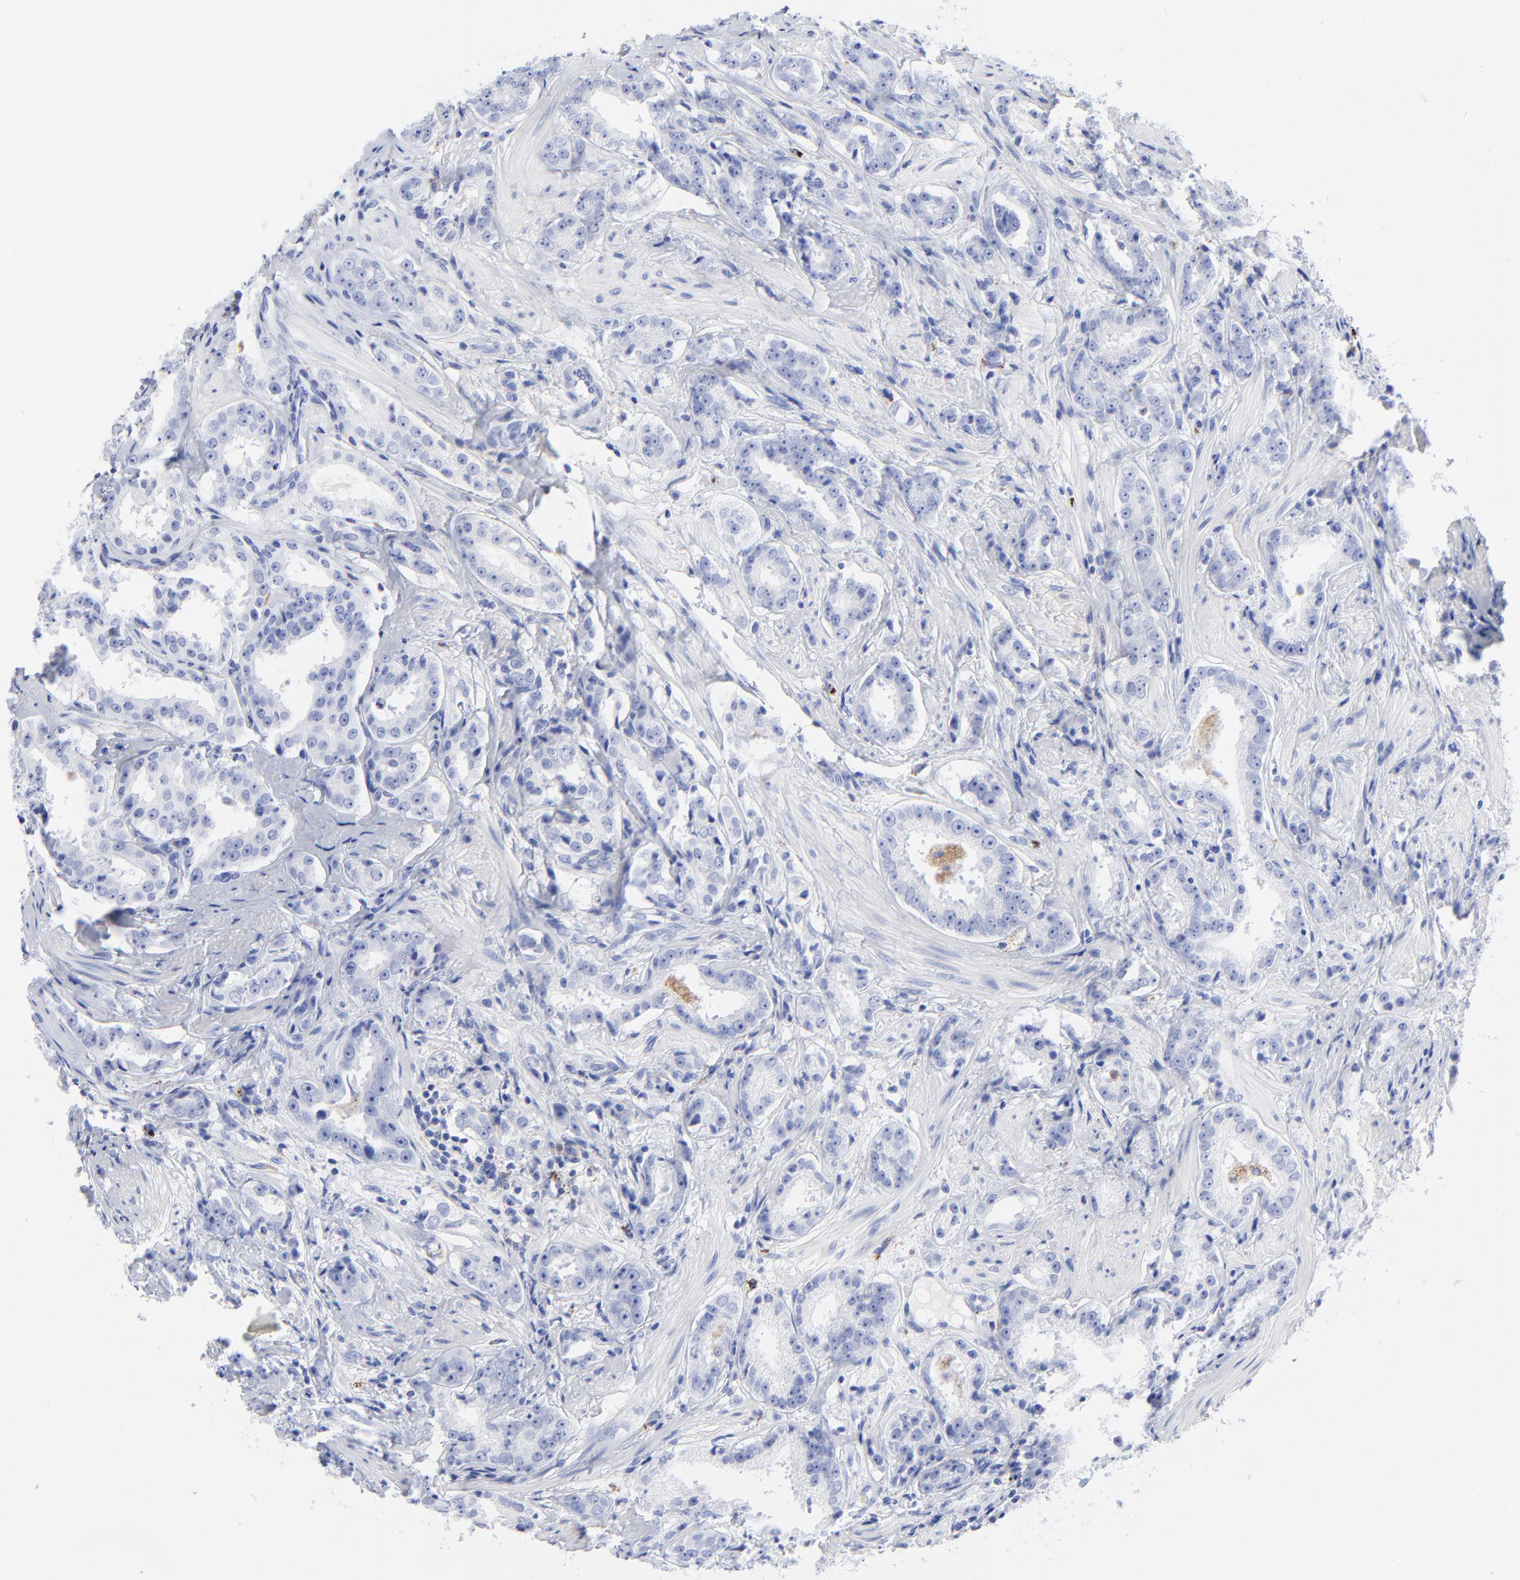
{"staining": {"intensity": "negative", "quantity": "none", "location": "none"}, "tissue": "prostate cancer", "cell_type": "Tumor cells", "image_type": "cancer", "snomed": [{"axis": "morphology", "description": "Adenocarcinoma, Medium grade"}, {"axis": "topography", "description": "Prostate"}], "caption": "Immunohistochemistry image of neoplastic tissue: human medium-grade adenocarcinoma (prostate) stained with DAB (3,3'-diaminobenzidine) shows no significant protein staining in tumor cells.", "gene": "CPVL", "patient": {"sex": "male", "age": 53}}